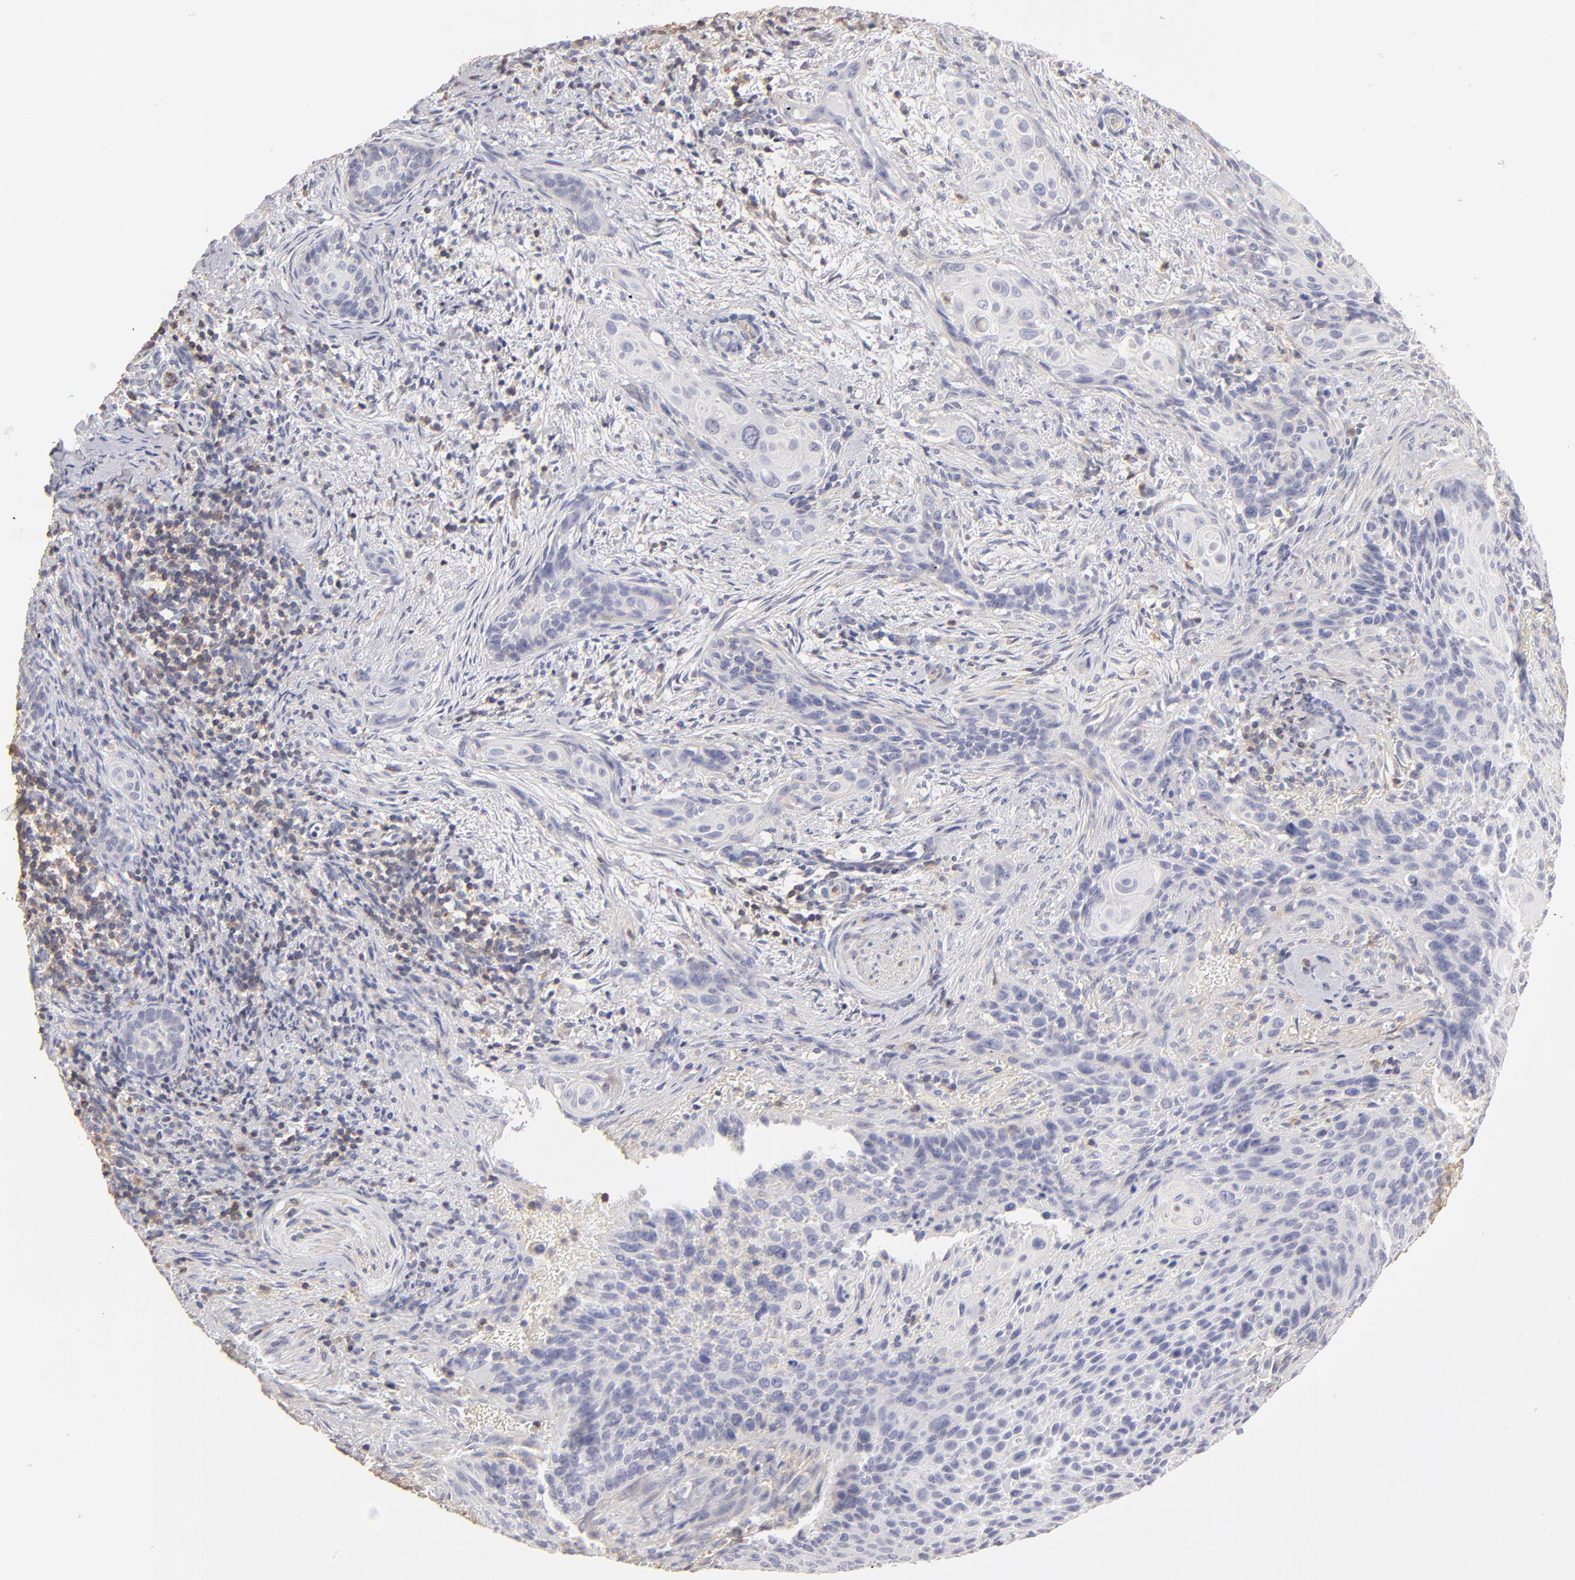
{"staining": {"intensity": "negative", "quantity": "none", "location": "none"}, "tissue": "cervical cancer", "cell_type": "Tumor cells", "image_type": "cancer", "snomed": [{"axis": "morphology", "description": "Squamous cell carcinoma, NOS"}, {"axis": "topography", "description": "Cervix"}], "caption": "A micrograph of human squamous cell carcinoma (cervical) is negative for staining in tumor cells.", "gene": "ABCB1", "patient": {"sex": "female", "age": 33}}